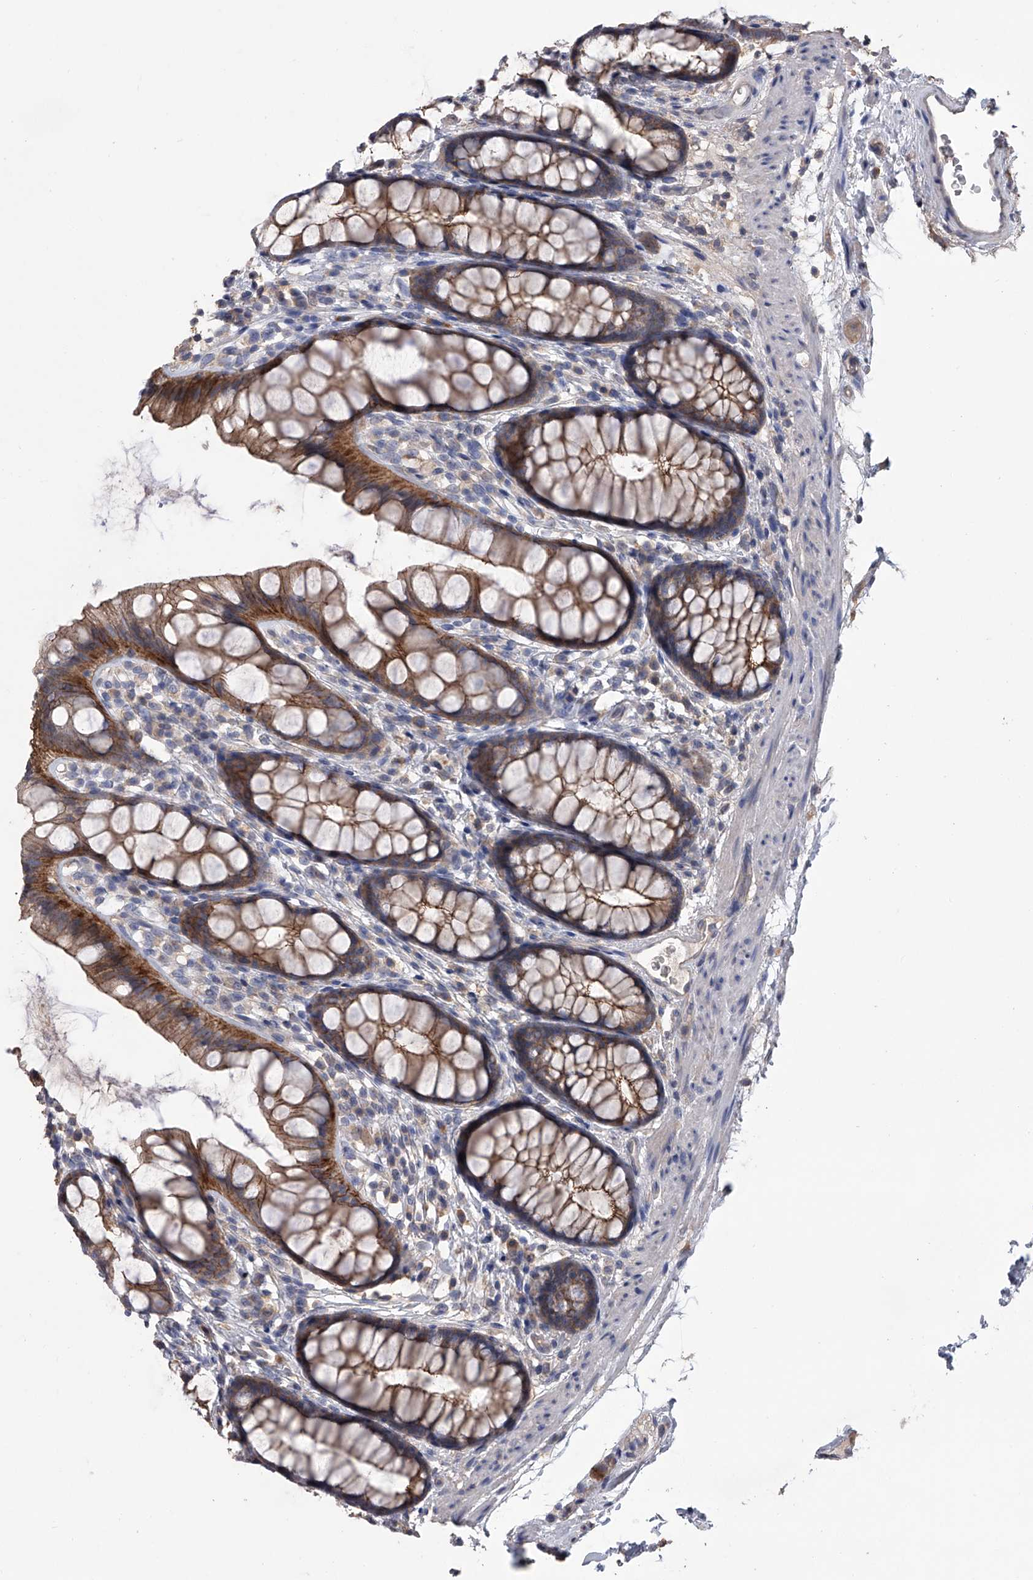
{"staining": {"intensity": "moderate", "quantity": ">75%", "location": "cytoplasmic/membranous"}, "tissue": "rectum", "cell_type": "Glandular cells", "image_type": "normal", "snomed": [{"axis": "morphology", "description": "Normal tissue, NOS"}, {"axis": "topography", "description": "Rectum"}], "caption": "Rectum stained for a protein displays moderate cytoplasmic/membranous positivity in glandular cells. (Stains: DAB (3,3'-diaminobenzidine) in brown, nuclei in blue, Microscopy: brightfield microscopy at high magnification).", "gene": "ZNF343", "patient": {"sex": "female", "age": 65}}